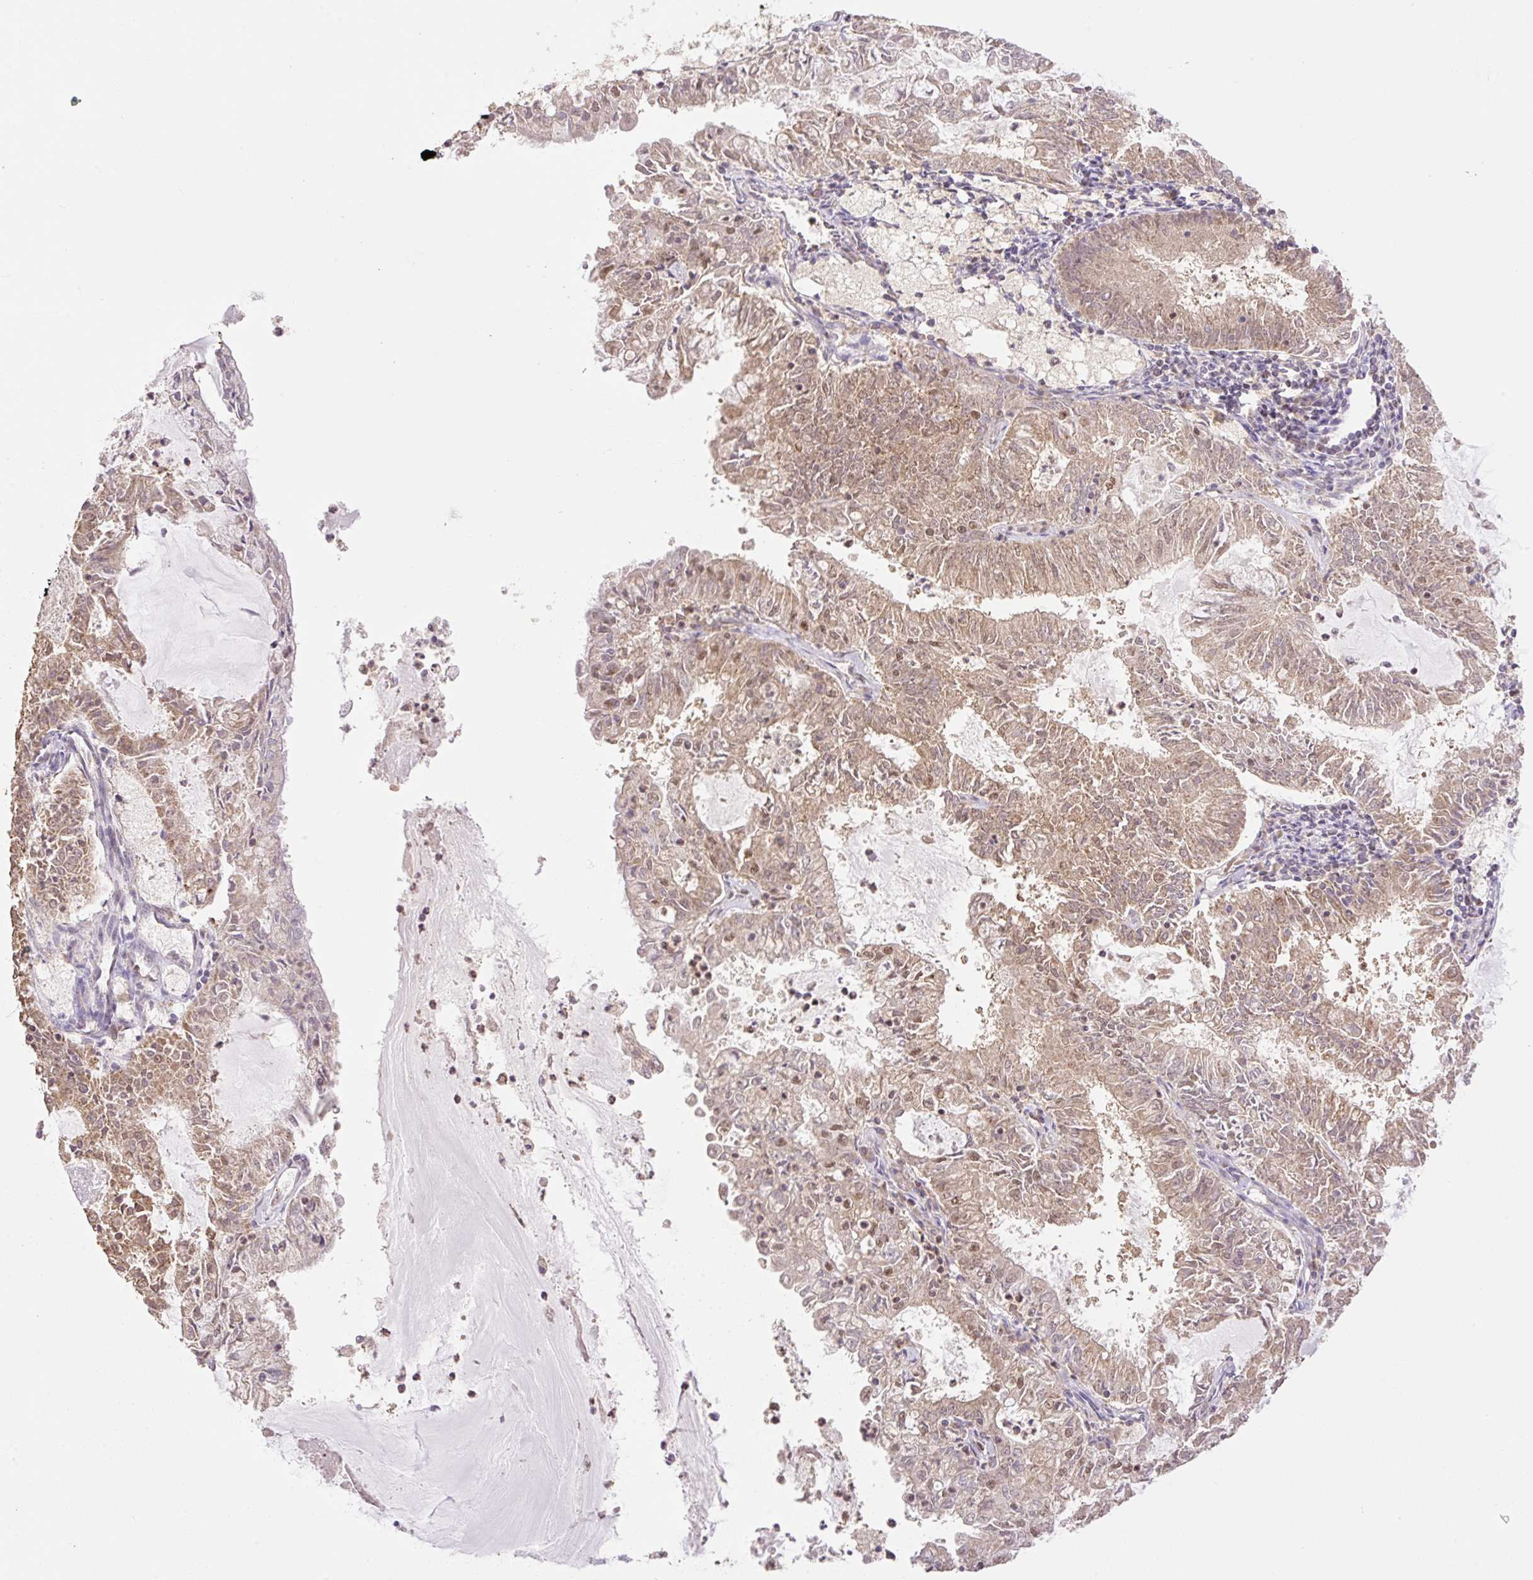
{"staining": {"intensity": "weak", "quantity": ">75%", "location": "cytoplasmic/membranous,nuclear"}, "tissue": "endometrial cancer", "cell_type": "Tumor cells", "image_type": "cancer", "snomed": [{"axis": "morphology", "description": "Adenocarcinoma, NOS"}, {"axis": "topography", "description": "Endometrium"}], "caption": "Approximately >75% of tumor cells in human endometrial cancer (adenocarcinoma) demonstrate weak cytoplasmic/membranous and nuclear protein positivity as visualized by brown immunohistochemical staining.", "gene": "VPS25", "patient": {"sex": "female", "age": 57}}